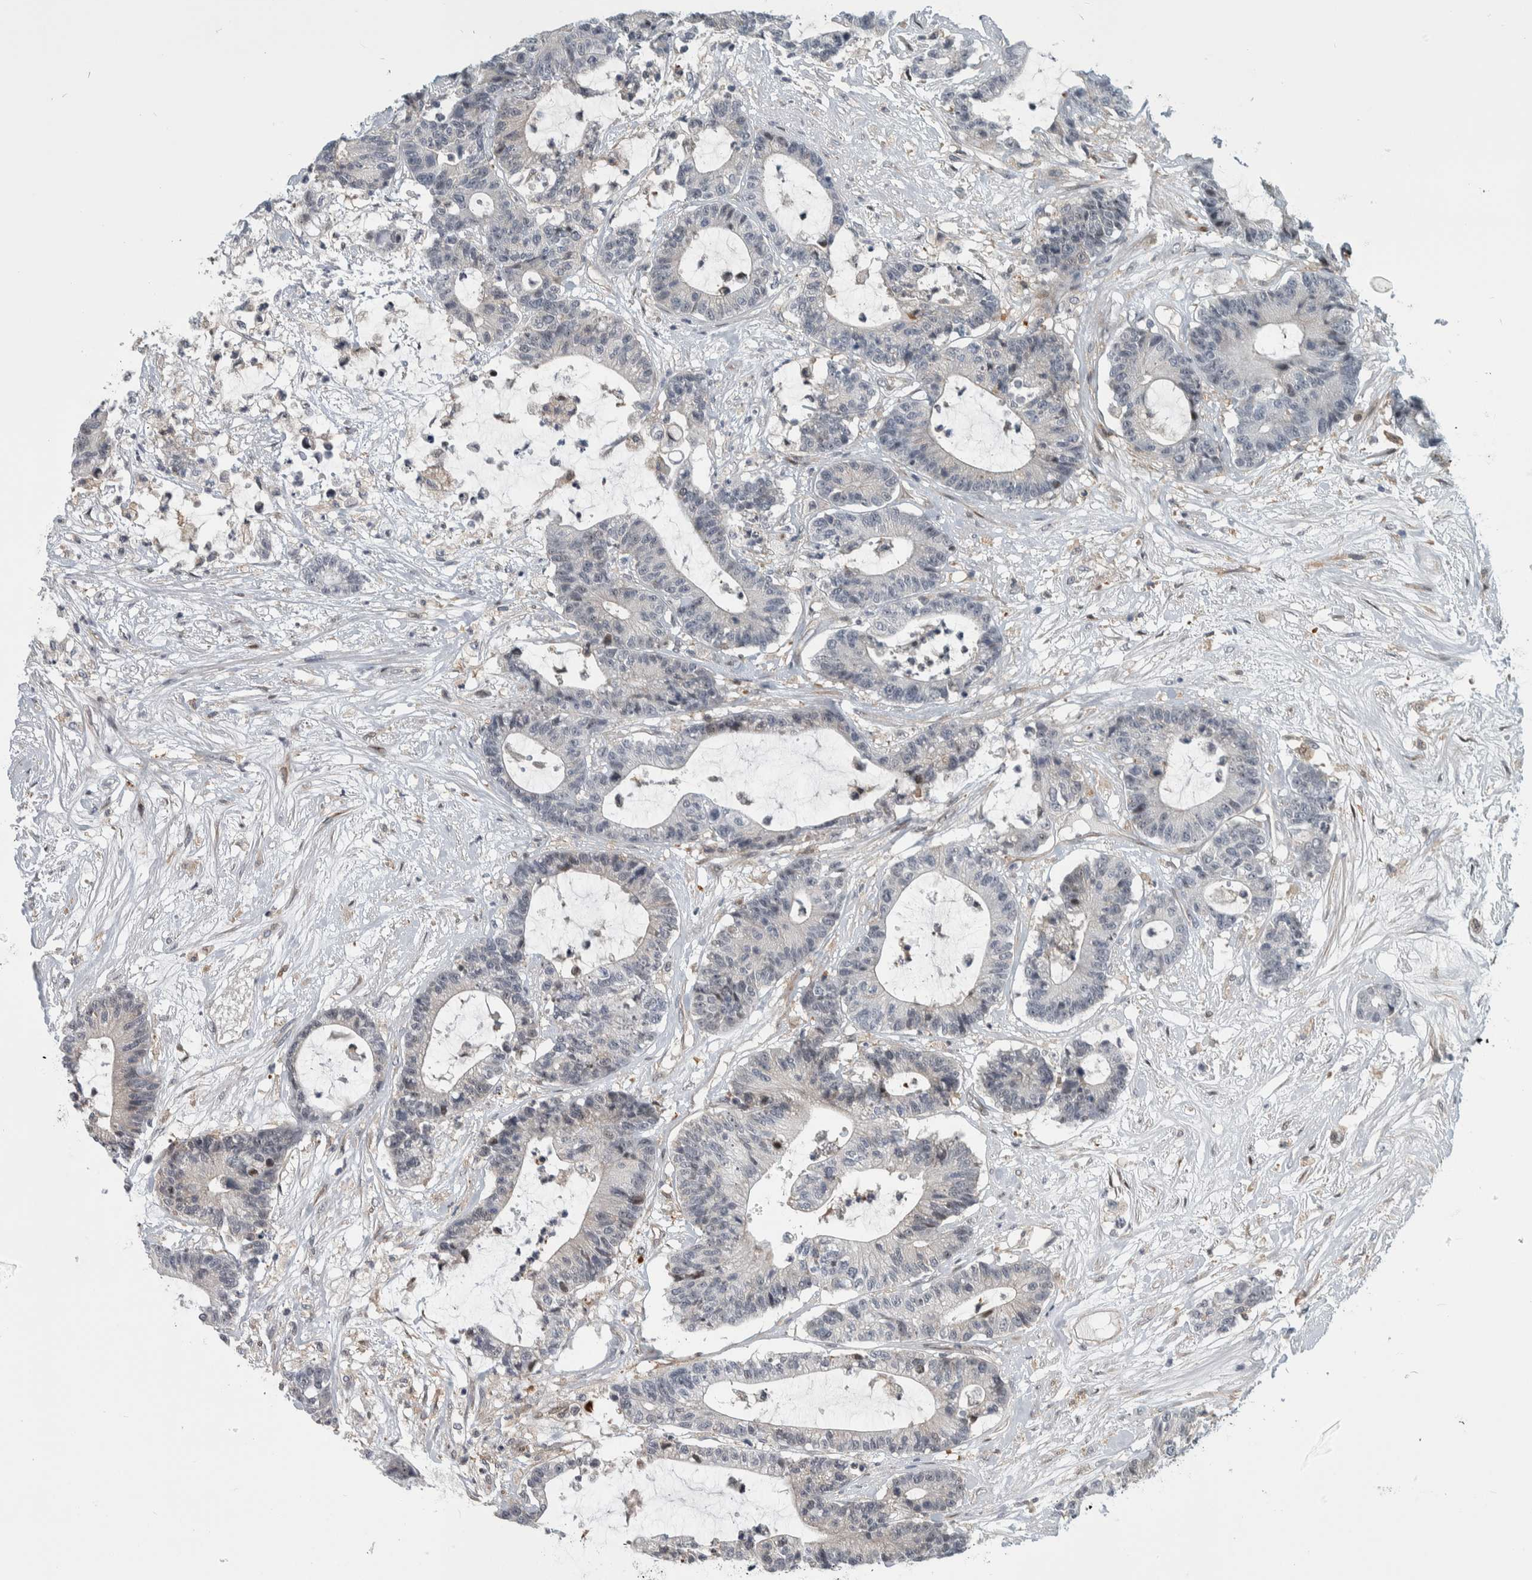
{"staining": {"intensity": "negative", "quantity": "none", "location": "none"}, "tissue": "colorectal cancer", "cell_type": "Tumor cells", "image_type": "cancer", "snomed": [{"axis": "morphology", "description": "Adenocarcinoma, NOS"}, {"axis": "topography", "description": "Colon"}], "caption": "This is a photomicrograph of immunohistochemistry (IHC) staining of adenocarcinoma (colorectal), which shows no staining in tumor cells.", "gene": "MSL1", "patient": {"sex": "female", "age": 84}}